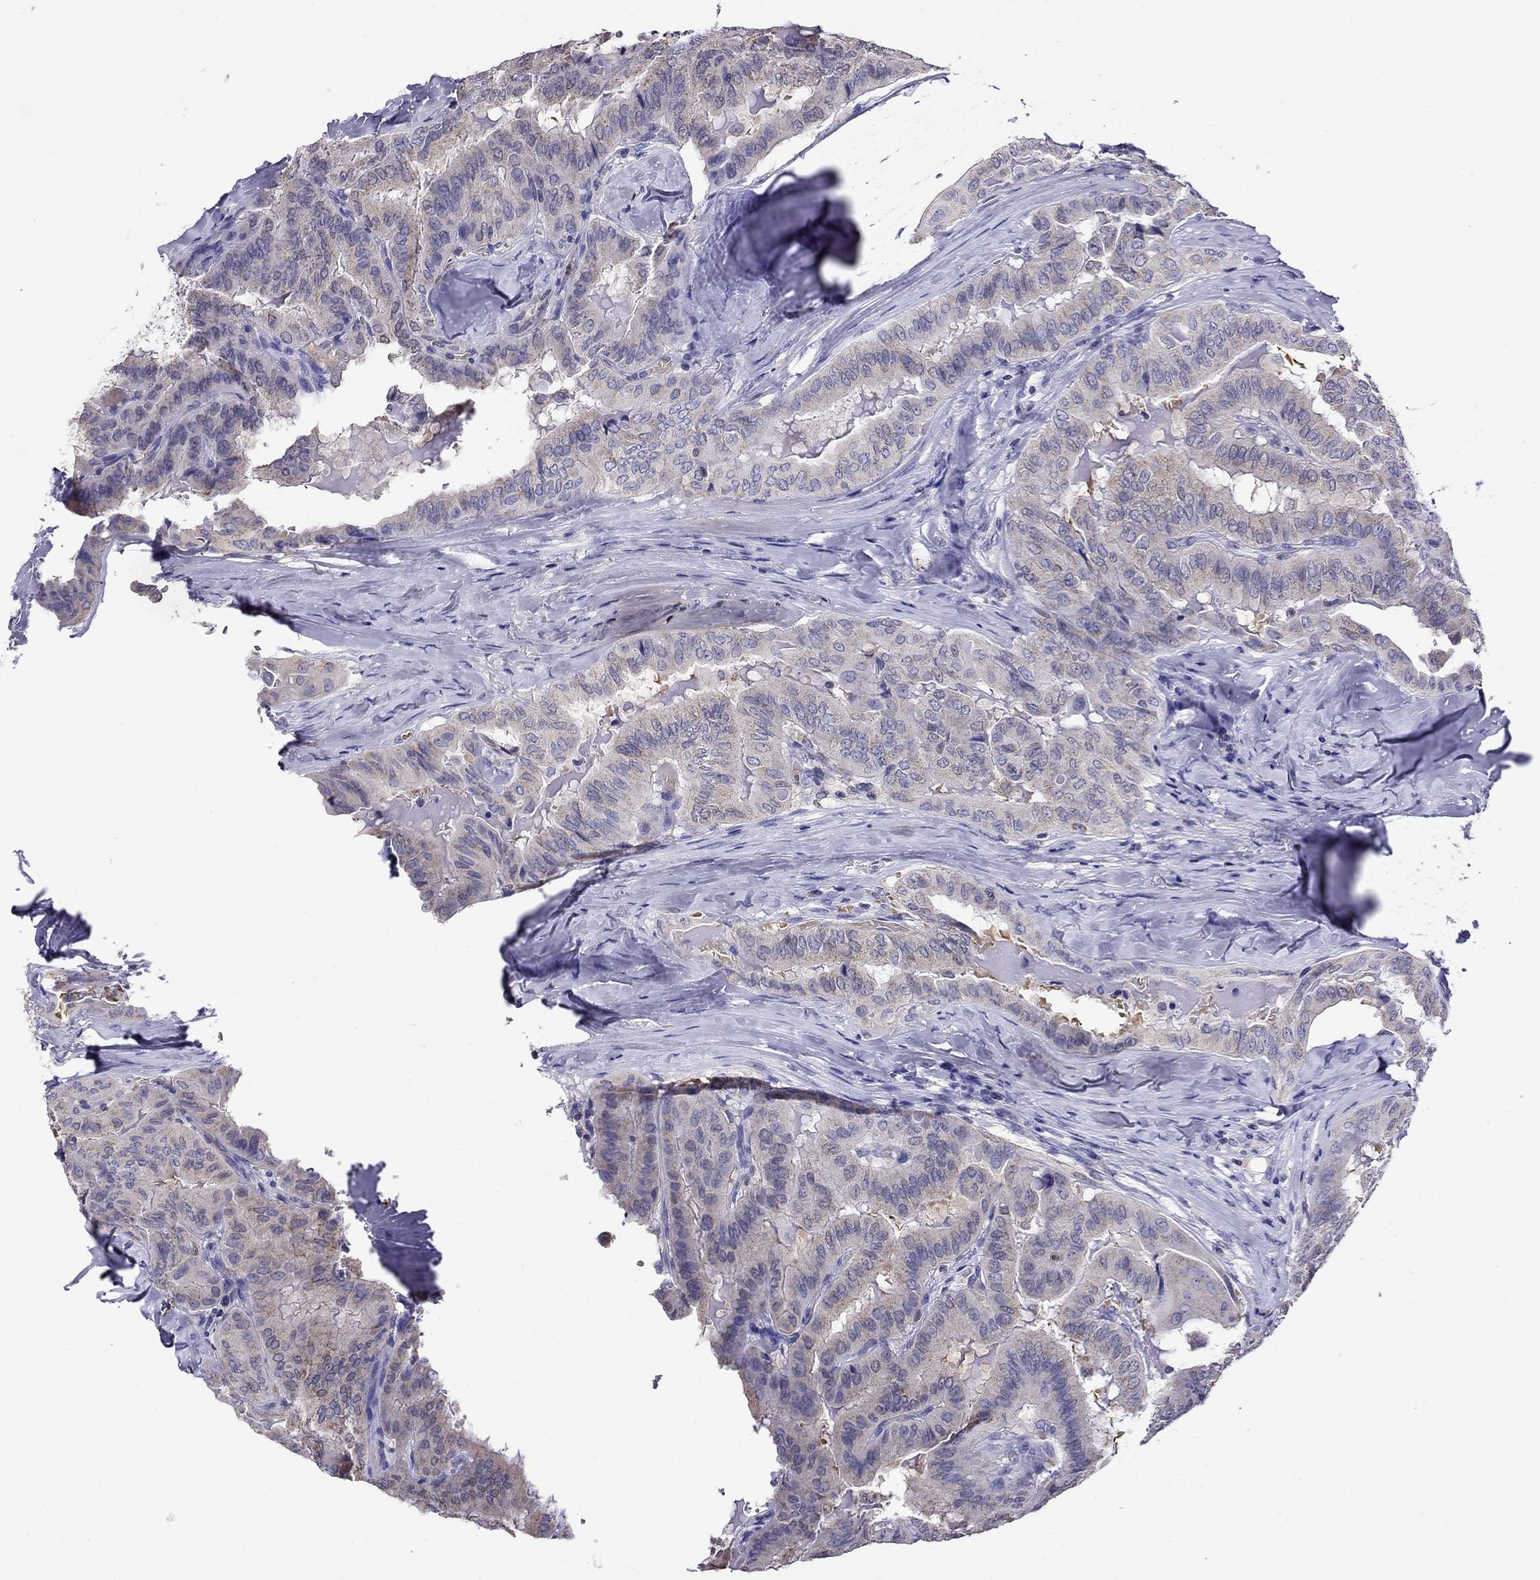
{"staining": {"intensity": "weak", "quantity": "<25%", "location": "cytoplasmic/membranous"}, "tissue": "thyroid cancer", "cell_type": "Tumor cells", "image_type": "cancer", "snomed": [{"axis": "morphology", "description": "Papillary adenocarcinoma, NOS"}, {"axis": "topography", "description": "Thyroid gland"}], "caption": "IHC histopathology image of human thyroid cancer stained for a protein (brown), which shows no staining in tumor cells.", "gene": "SCG2", "patient": {"sex": "female", "age": 68}}